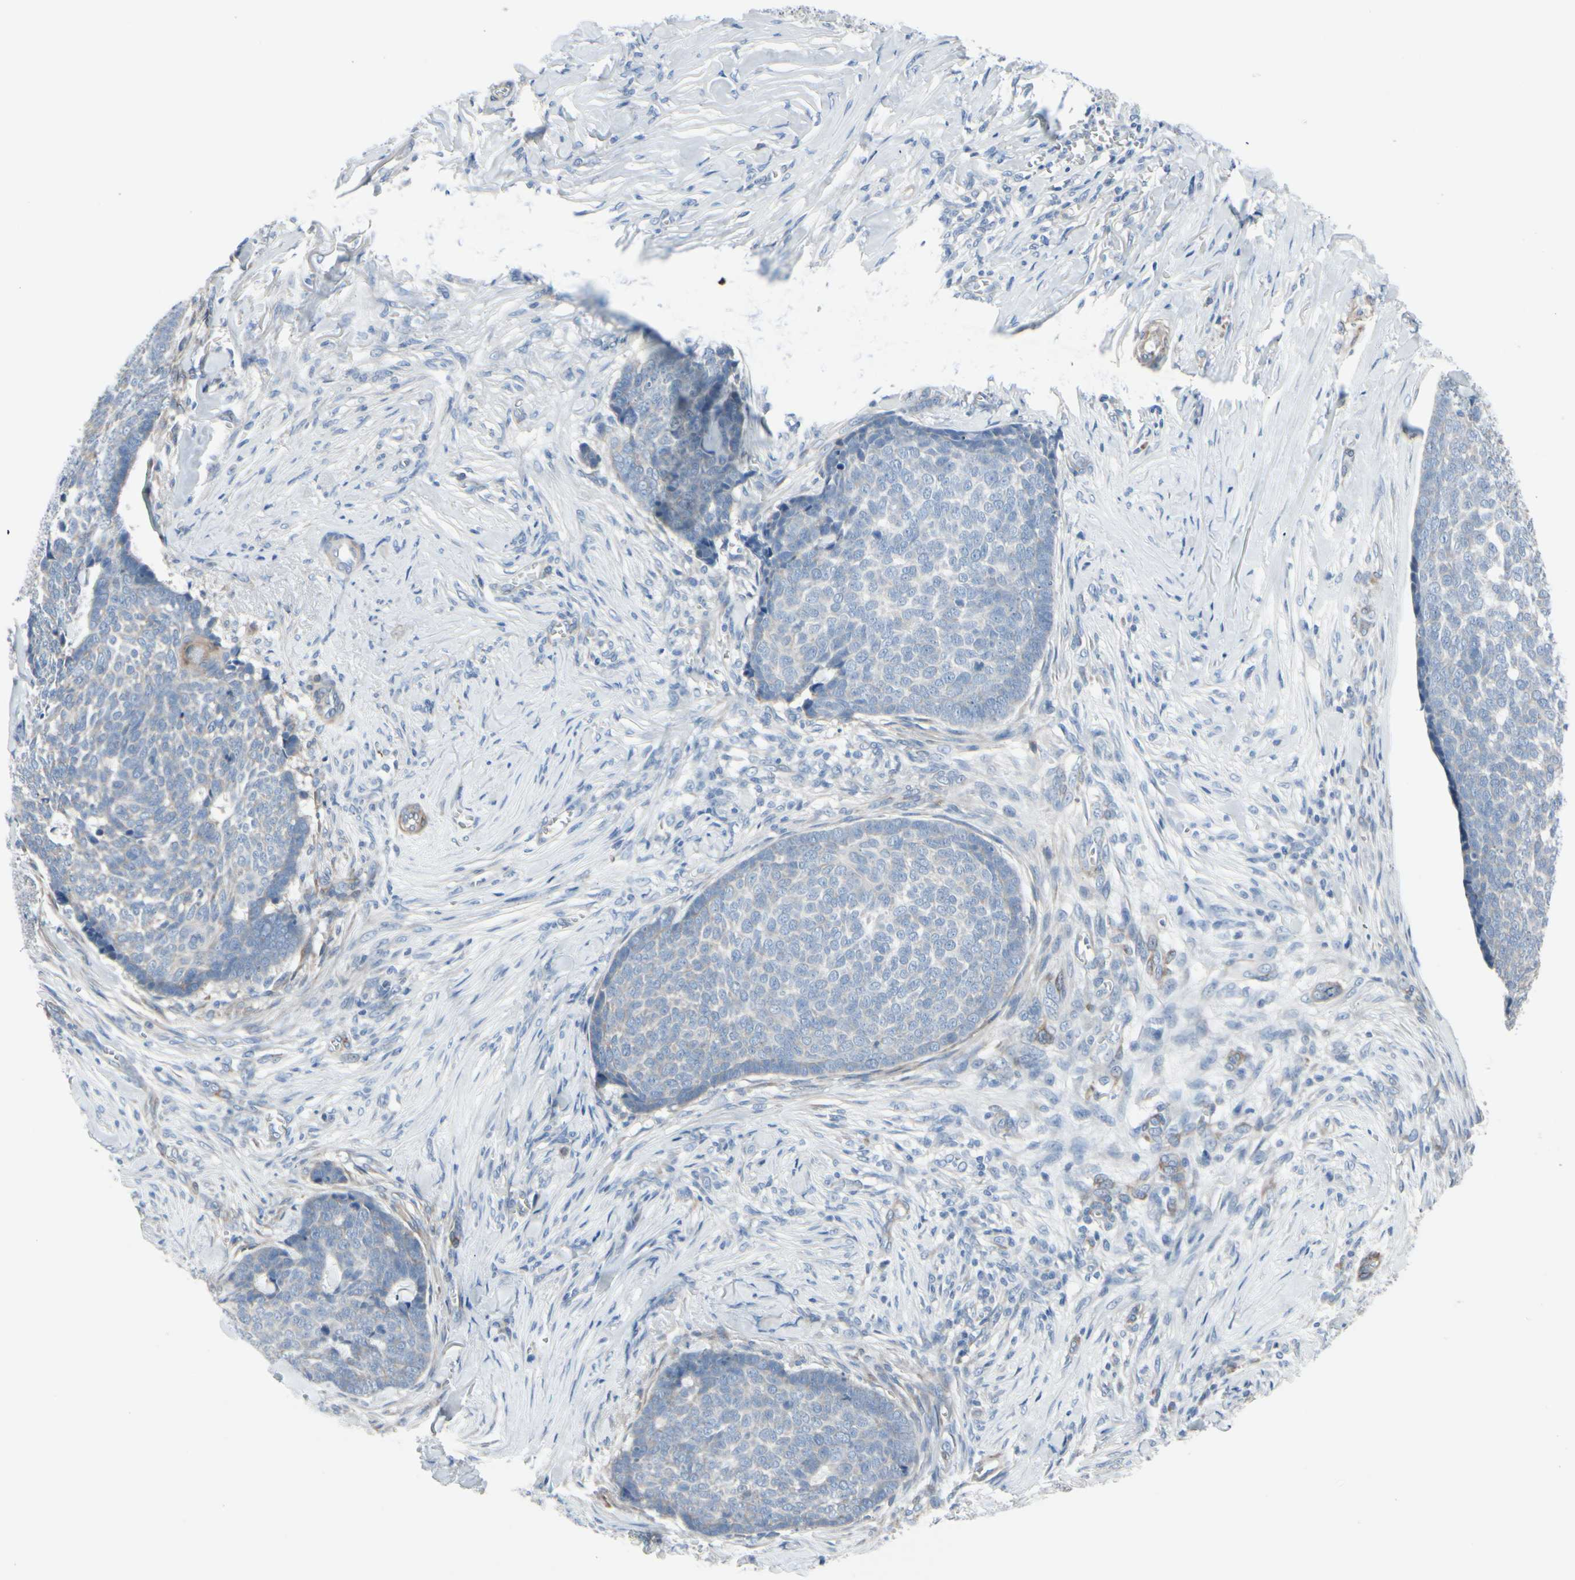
{"staining": {"intensity": "negative", "quantity": "none", "location": "none"}, "tissue": "skin cancer", "cell_type": "Tumor cells", "image_type": "cancer", "snomed": [{"axis": "morphology", "description": "Basal cell carcinoma"}, {"axis": "topography", "description": "Skin"}], "caption": "DAB immunohistochemical staining of basal cell carcinoma (skin) displays no significant positivity in tumor cells.", "gene": "MAP2", "patient": {"sex": "male", "age": 84}}